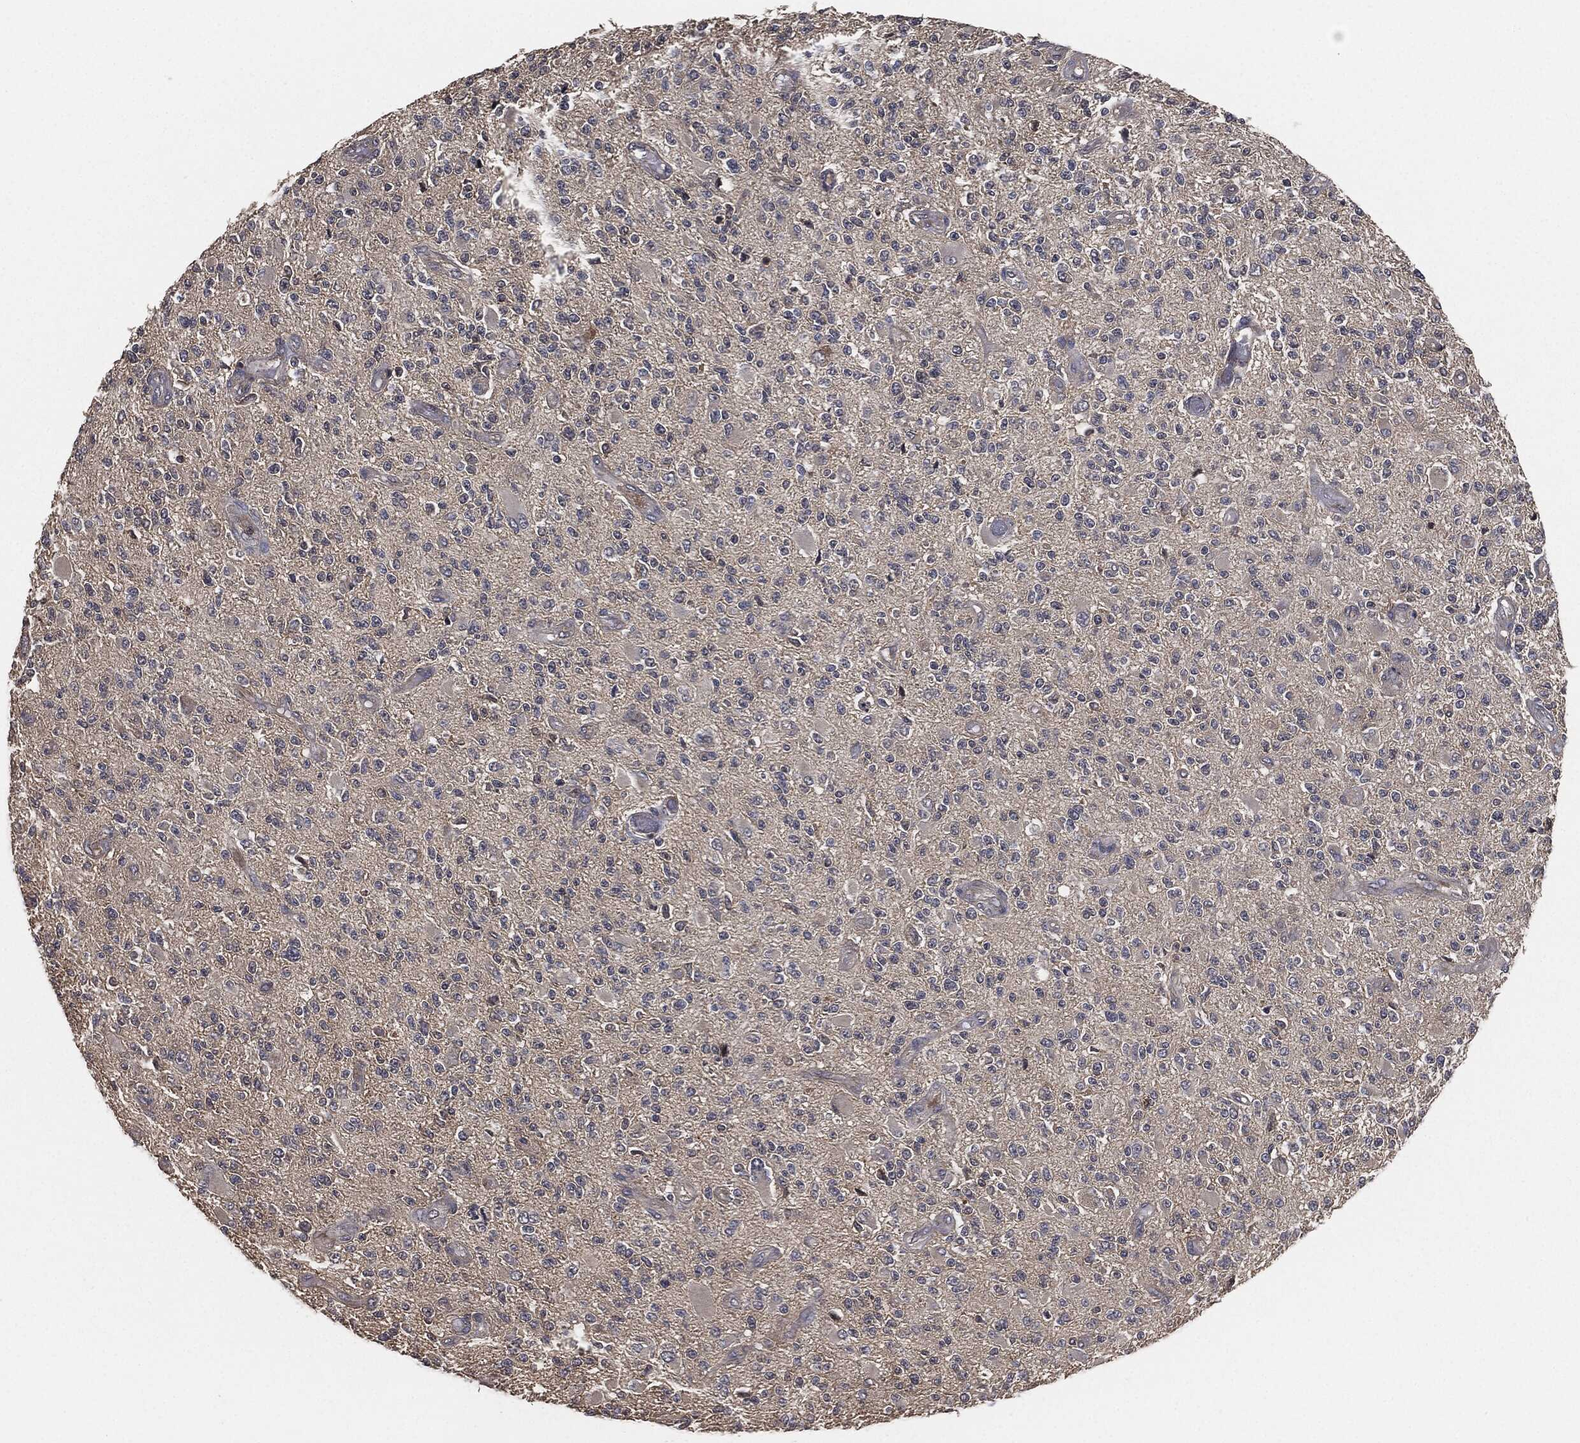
{"staining": {"intensity": "negative", "quantity": "none", "location": "none"}, "tissue": "glioma", "cell_type": "Tumor cells", "image_type": "cancer", "snomed": [{"axis": "morphology", "description": "Glioma, malignant, High grade"}, {"axis": "topography", "description": "Brain"}], "caption": "Human glioma stained for a protein using immunohistochemistry shows no positivity in tumor cells.", "gene": "ERBIN", "patient": {"sex": "female", "age": 63}}